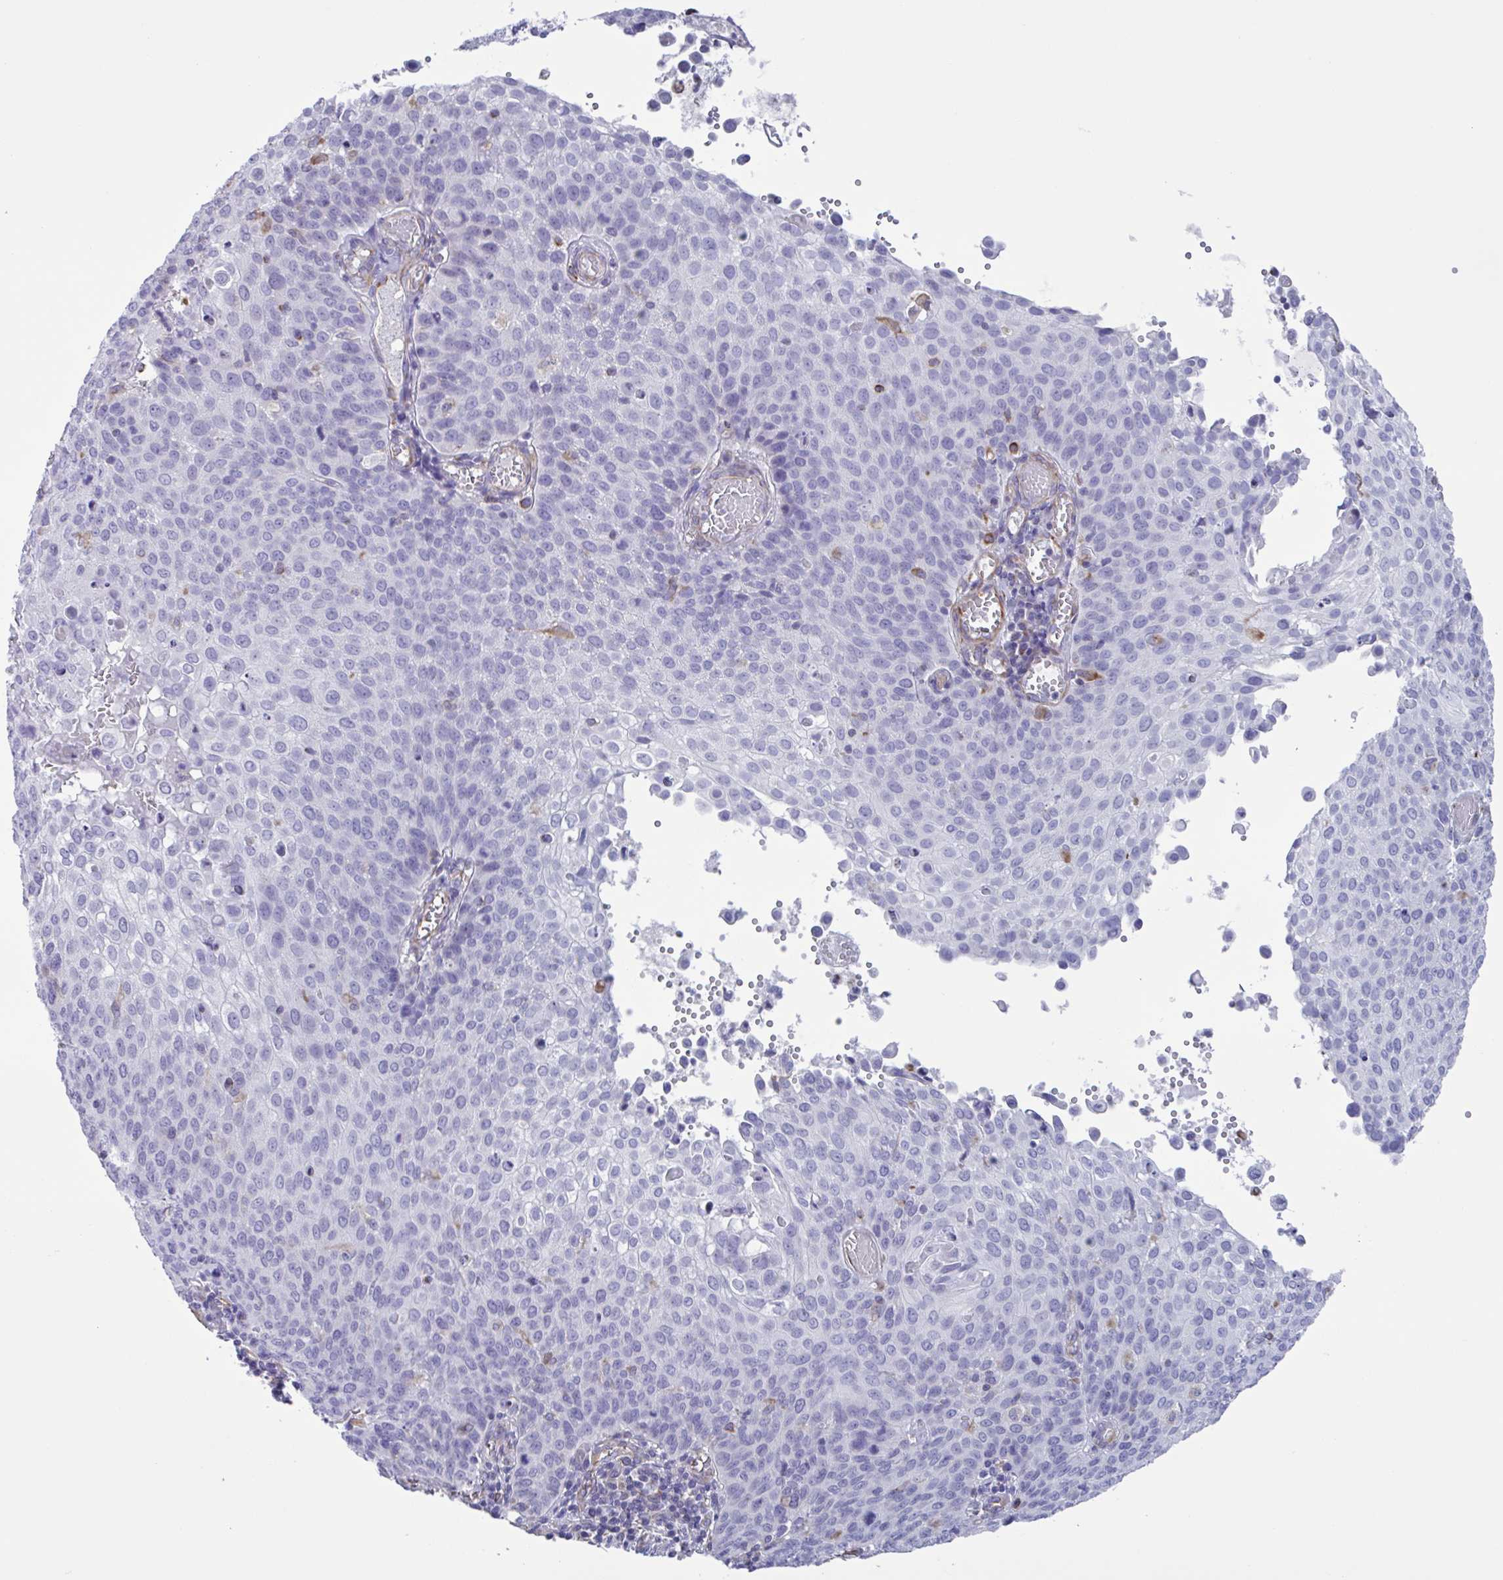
{"staining": {"intensity": "negative", "quantity": "none", "location": "none"}, "tissue": "cervical cancer", "cell_type": "Tumor cells", "image_type": "cancer", "snomed": [{"axis": "morphology", "description": "Squamous cell carcinoma, NOS"}, {"axis": "topography", "description": "Cervix"}], "caption": "The immunohistochemistry photomicrograph has no significant positivity in tumor cells of cervical squamous cell carcinoma tissue. (IHC, brightfield microscopy, high magnification).", "gene": "TMEM86B", "patient": {"sex": "female", "age": 65}}